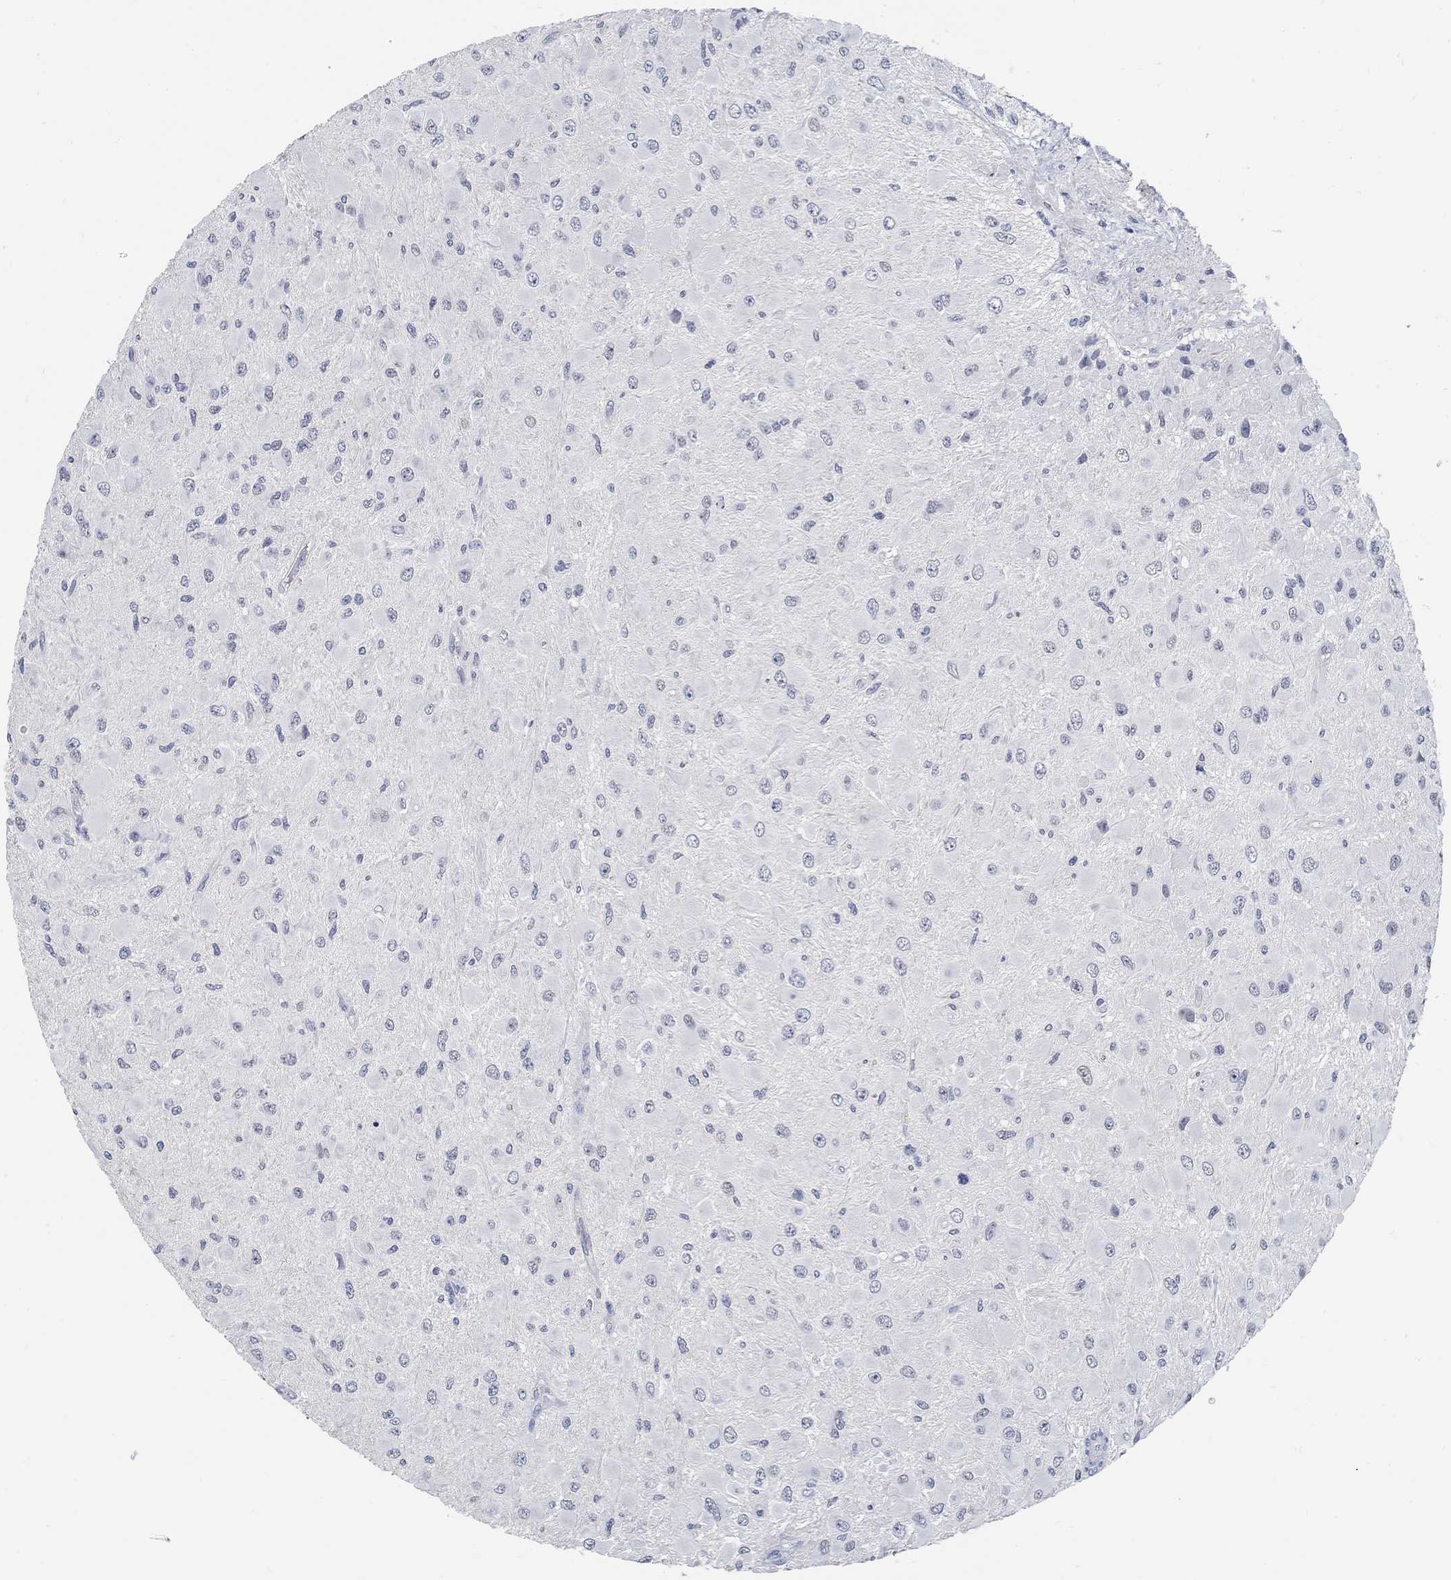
{"staining": {"intensity": "negative", "quantity": "none", "location": "none"}, "tissue": "glioma", "cell_type": "Tumor cells", "image_type": "cancer", "snomed": [{"axis": "morphology", "description": "Glioma, malignant, High grade"}, {"axis": "topography", "description": "Cerebral cortex"}], "caption": "Immunohistochemistry (IHC) micrograph of neoplastic tissue: human glioma stained with DAB demonstrates no significant protein positivity in tumor cells.", "gene": "PCDH11X", "patient": {"sex": "male", "age": 35}}